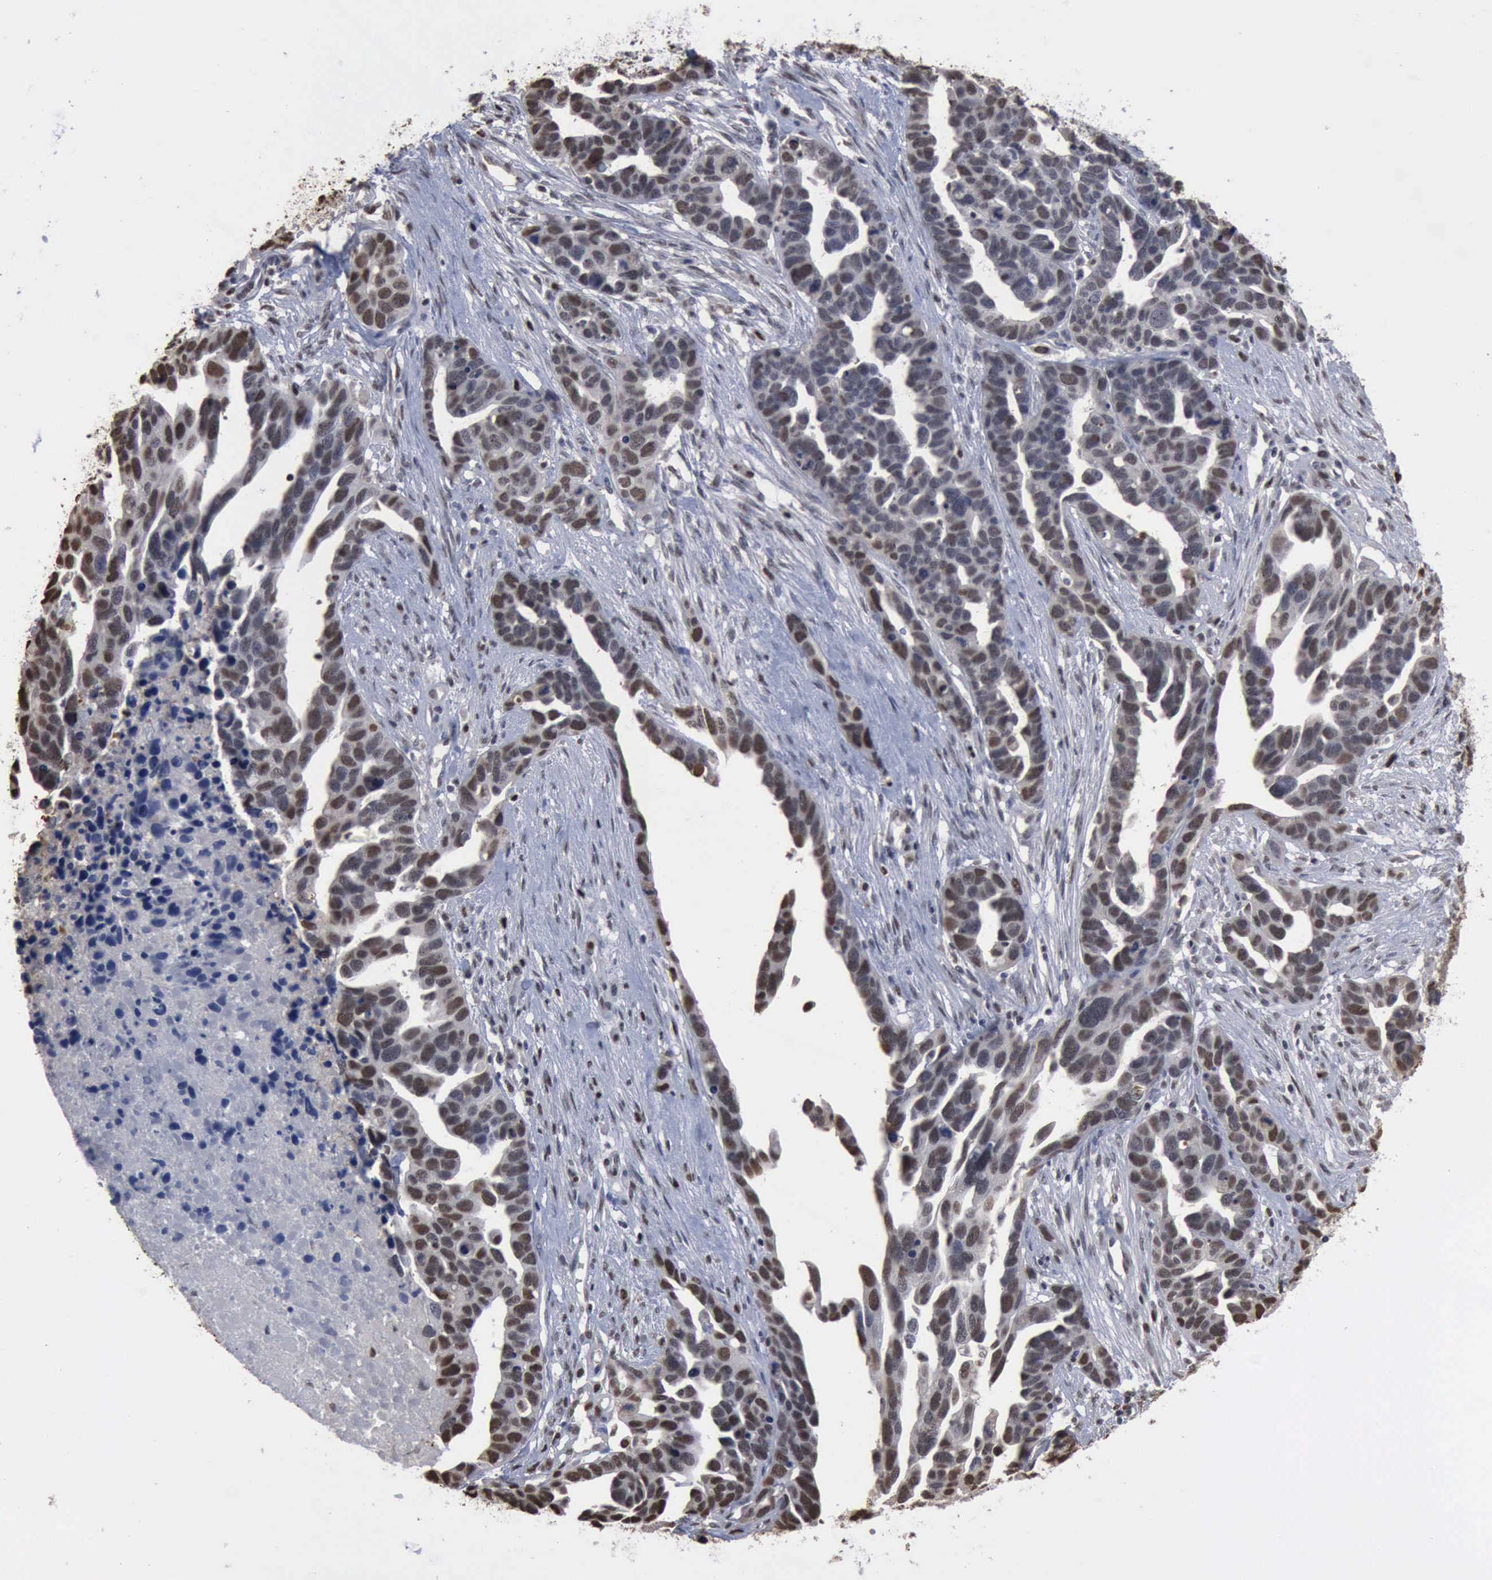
{"staining": {"intensity": "weak", "quantity": "25%-75%", "location": "nuclear"}, "tissue": "ovarian cancer", "cell_type": "Tumor cells", "image_type": "cancer", "snomed": [{"axis": "morphology", "description": "Cystadenocarcinoma, serous, NOS"}, {"axis": "topography", "description": "Ovary"}], "caption": "Protein expression by immunohistochemistry displays weak nuclear positivity in about 25%-75% of tumor cells in serous cystadenocarcinoma (ovarian).", "gene": "PCNA", "patient": {"sex": "female", "age": 54}}